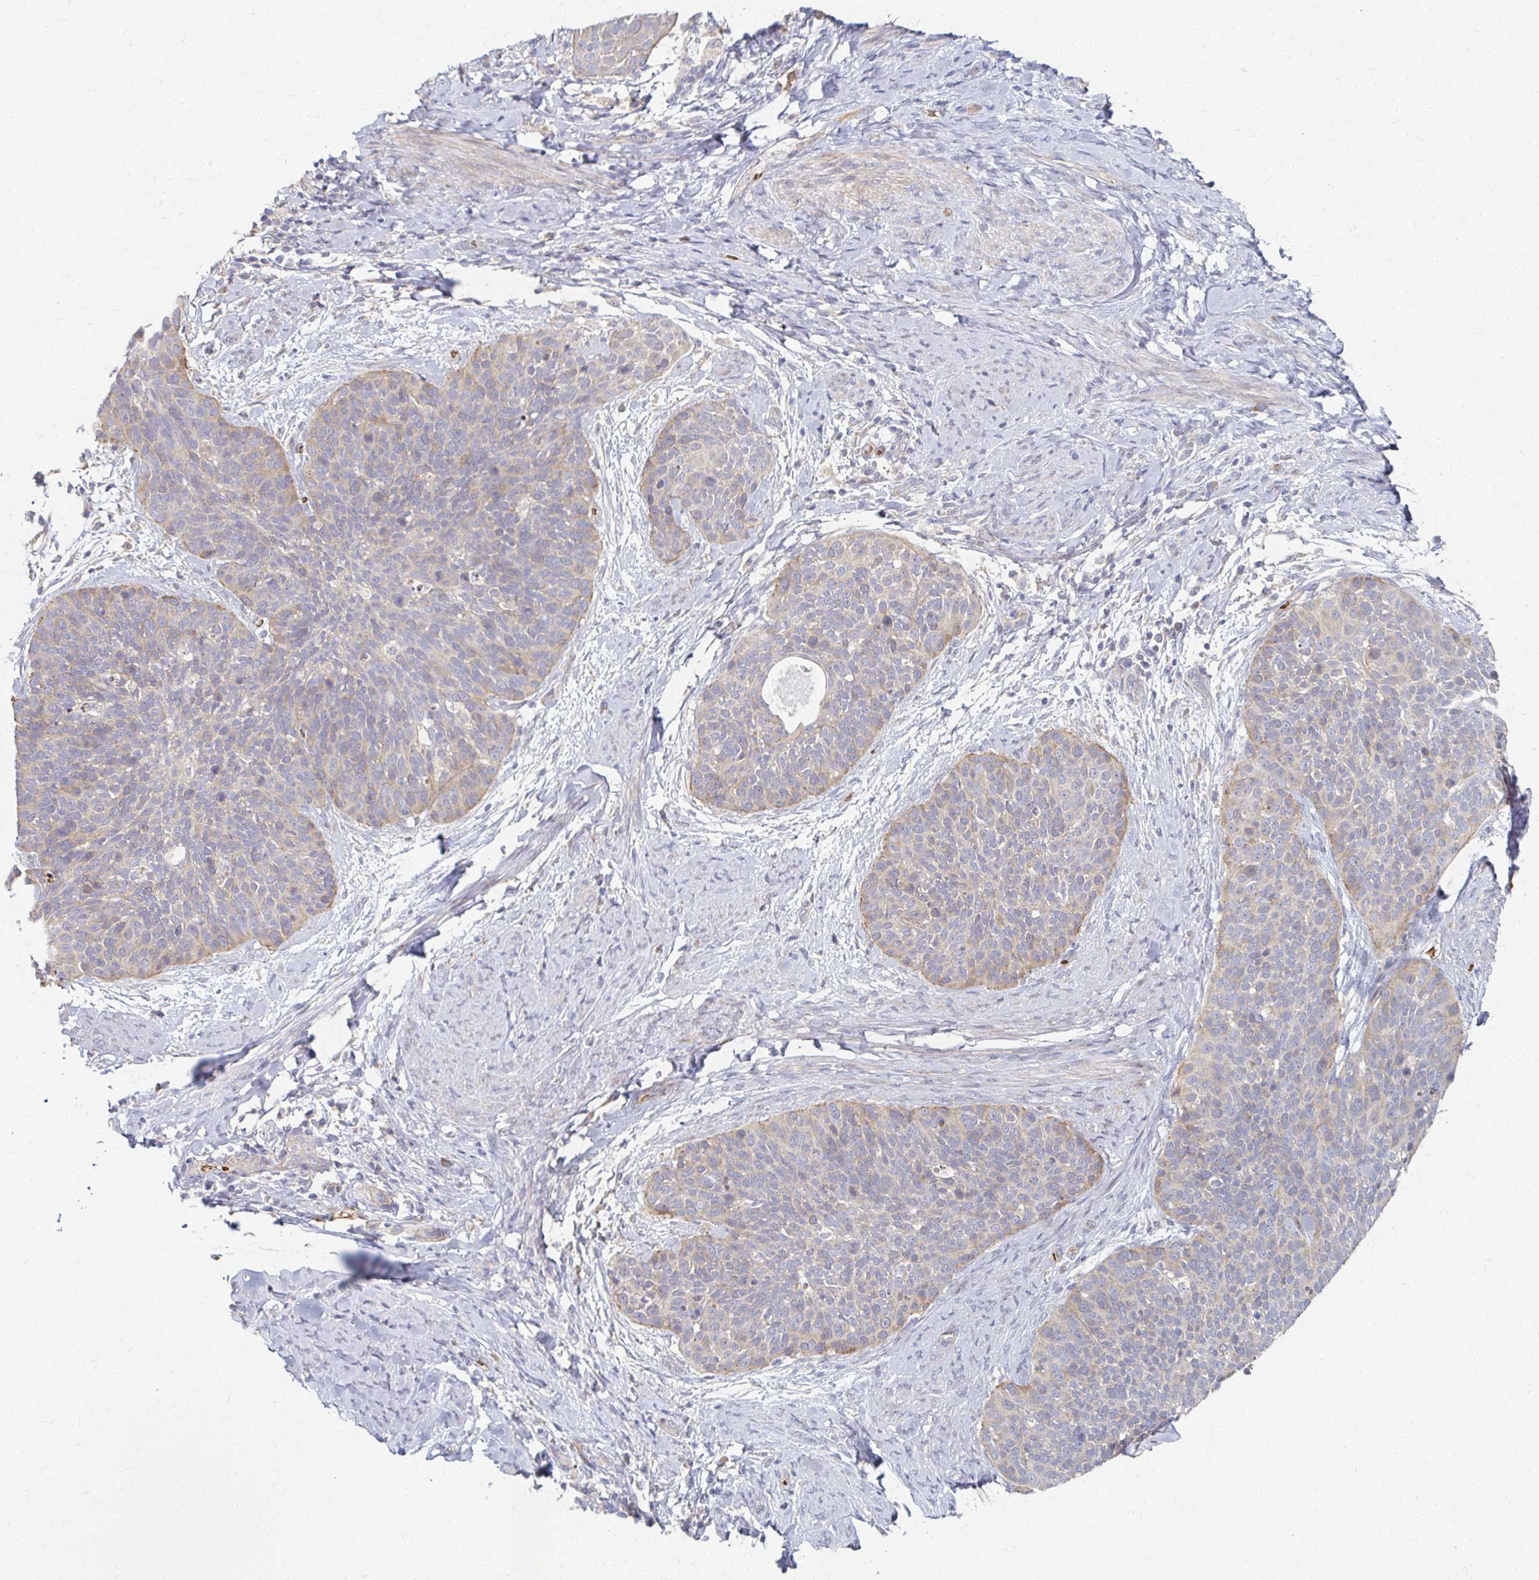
{"staining": {"intensity": "weak", "quantity": "<25%", "location": "cytoplasmic/membranous"}, "tissue": "cervical cancer", "cell_type": "Tumor cells", "image_type": "cancer", "snomed": [{"axis": "morphology", "description": "Squamous cell carcinoma, NOS"}, {"axis": "topography", "description": "Cervix"}], "caption": "A histopathology image of human squamous cell carcinoma (cervical) is negative for staining in tumor cells.", "gene": "SKA2", "patient": {"sex": "female", "age": 69}}